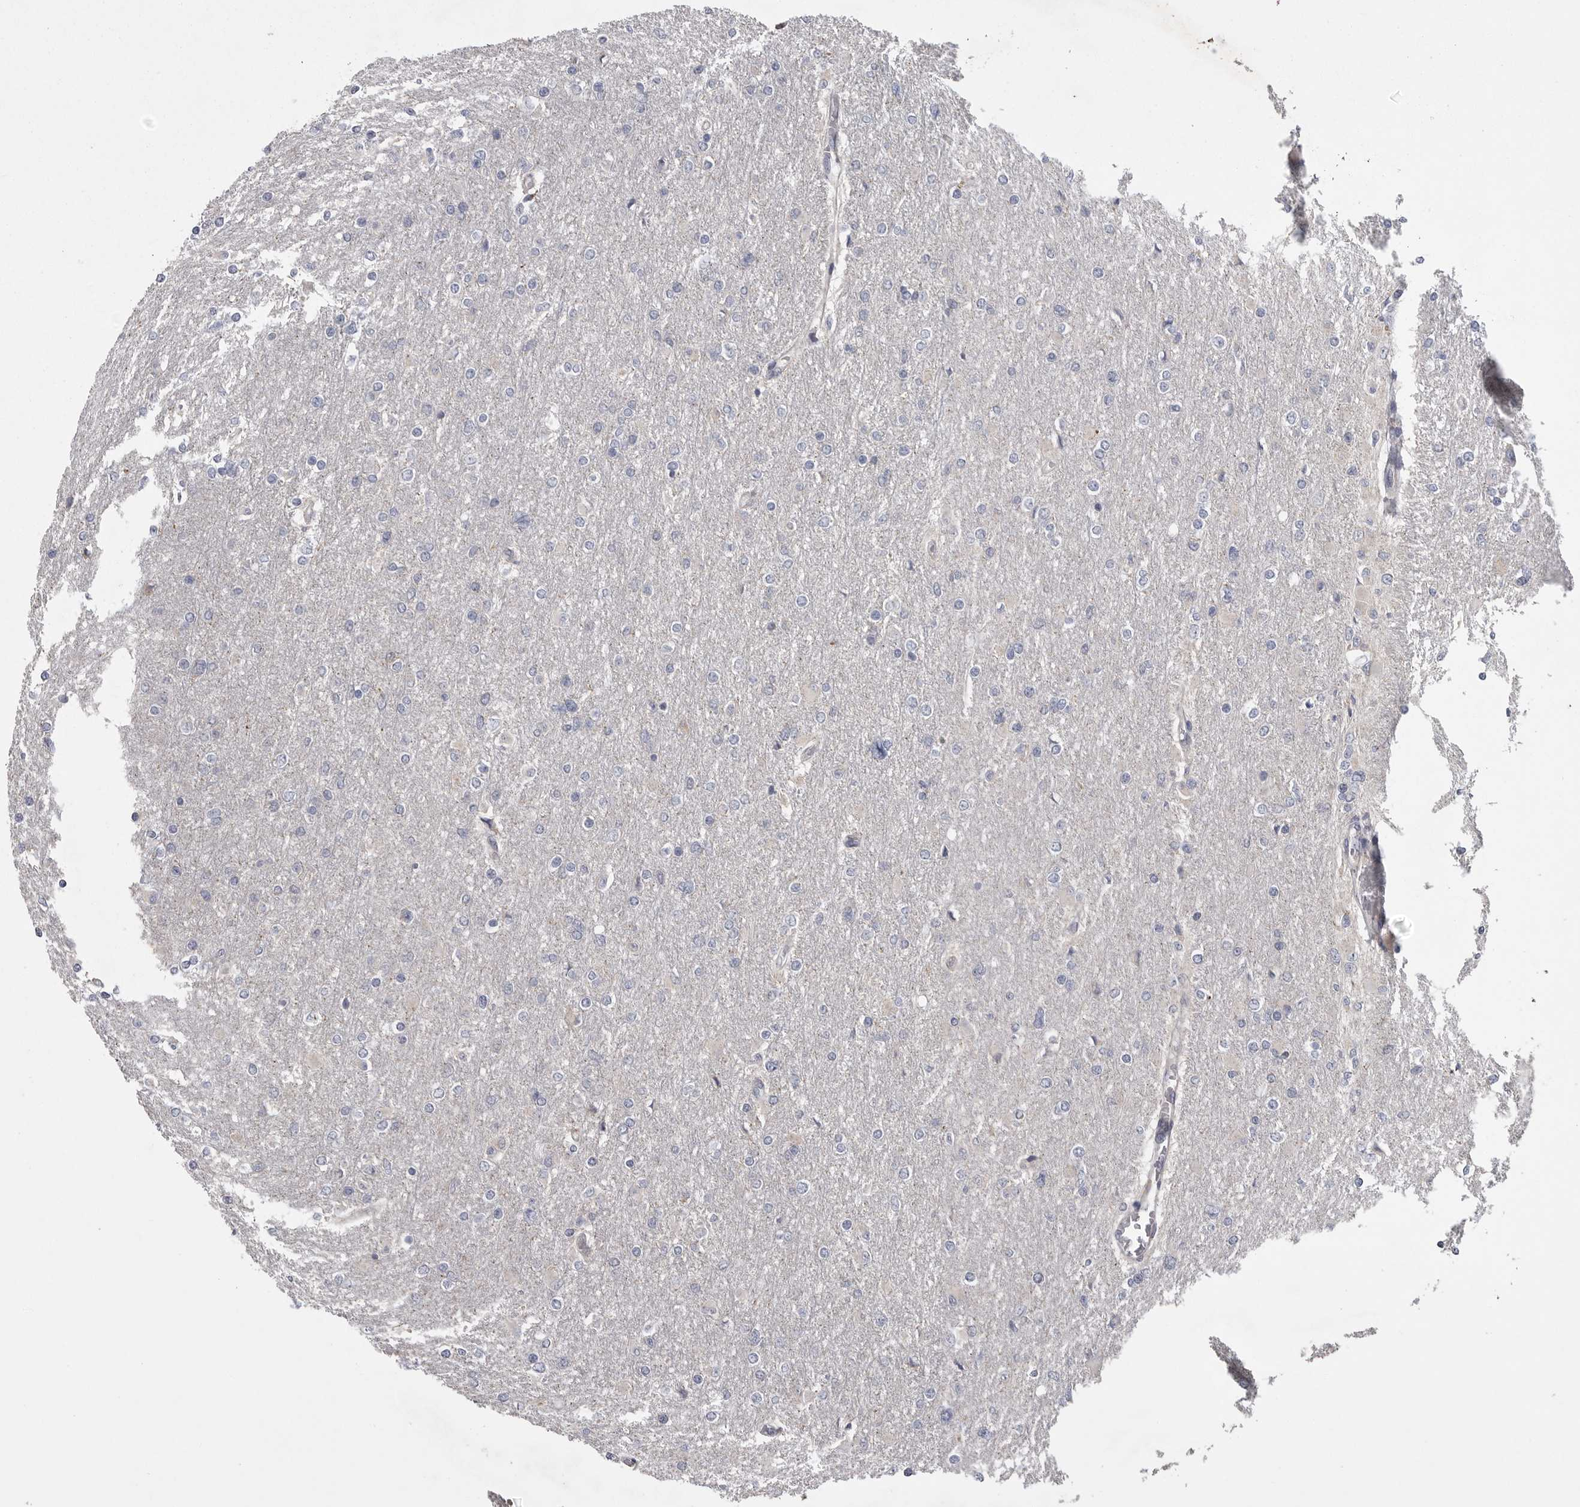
{"staining": {"intensity": "negative", "quantity": "none", "location": "none"}, "tissue": "glioma", "cell_type": "Tumor cells", "image_type": "cancer", "snomed": [{"axis": "morphology", "description": "Glioma, malignant, High grade"}, {"axis": "topography", "description": "Cerebral cortex"}], "caption": "The IHC image has no significant expression in tumor cells of glioma tissue. (DAB (3,3'-diaminobenzidine) immunohistochemistry (IHC) with hematoxylin counter stain).", "gene": "CRP", "patient": {"sex": "female", "age": 36}}